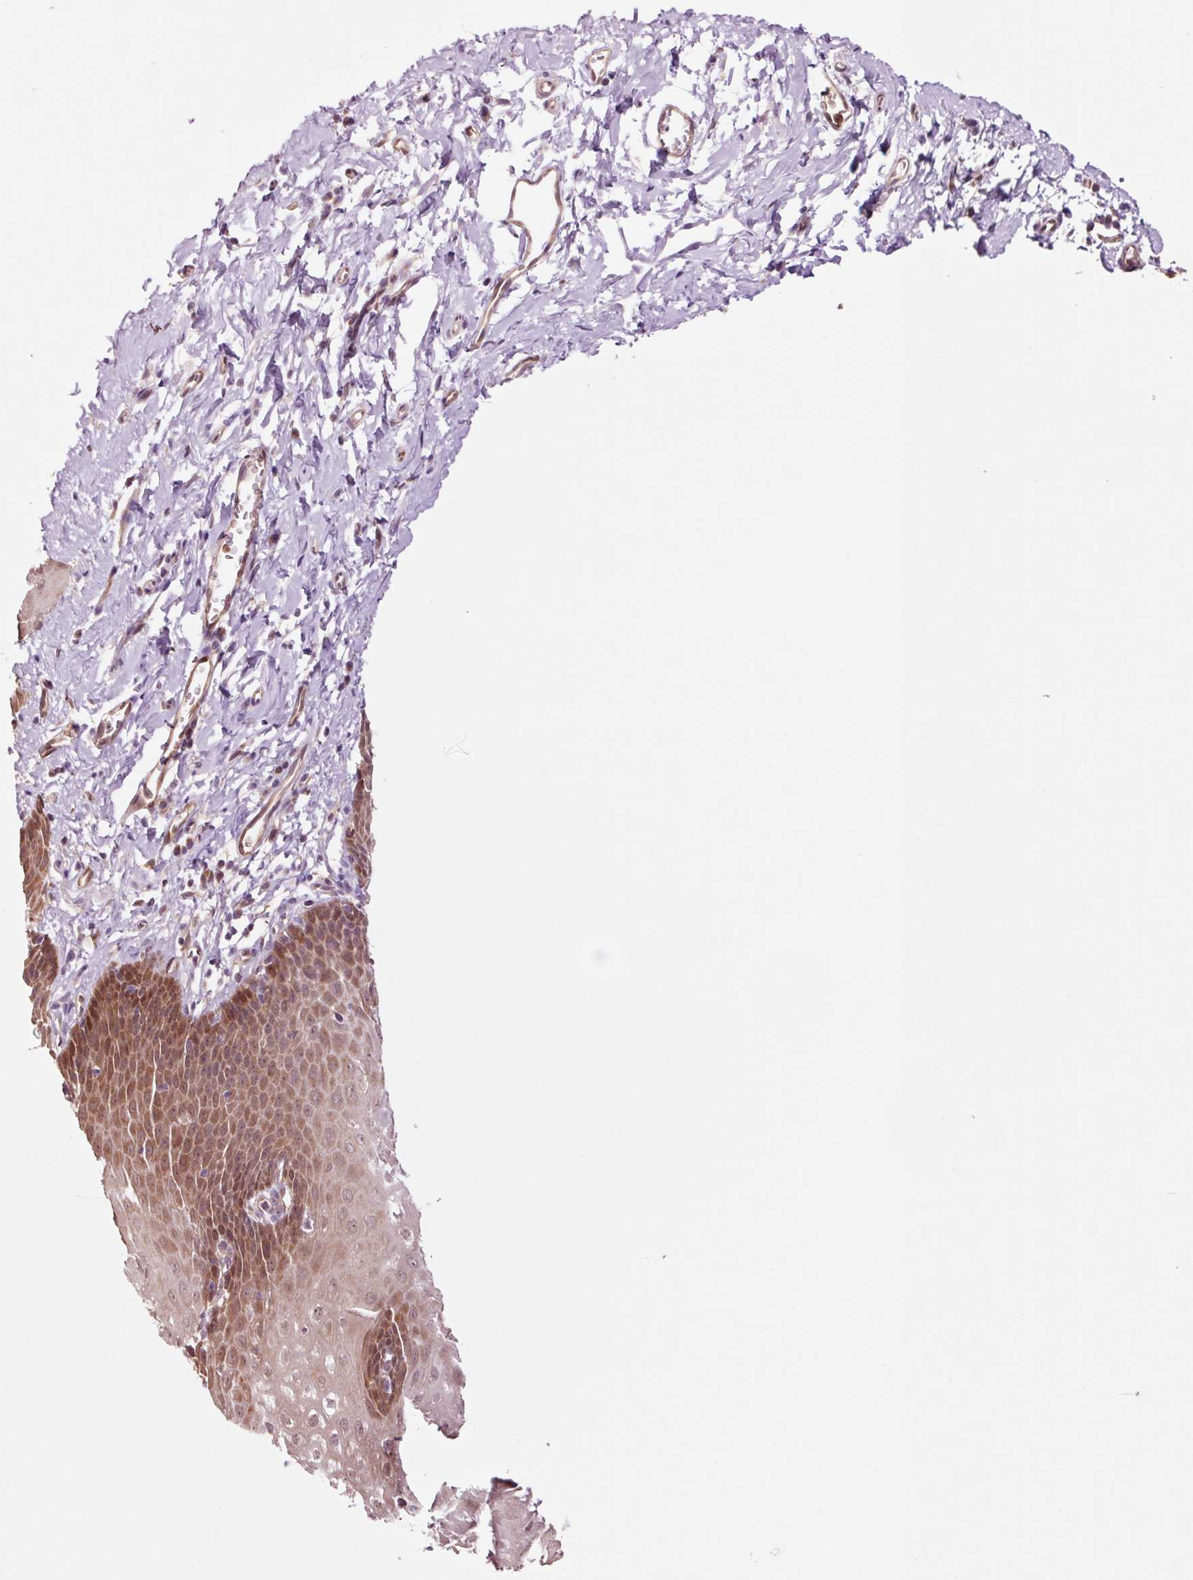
{"staining": {"intensity": "moderate", "quantity": ">75%", "location": "cytoplasmic/membranous,nuclear"}, "tissue": "esophagus", "cell_type": "Squamous epithelial cells", "image_type": "normal", "snomed": [{"axis": "morphology", "description": "Normal tissue, NOS"}, {"axis": "topography", "description": "Esophagus"}], "caption": "Squamous epithelial cells reveal medium levels of moderate cytoplasmic/membranous,nuclear positivity in about >75% of cells in normal human esophagus.", "gene": "FBXL14", "patient": {"sex": "male", "age": 70}}